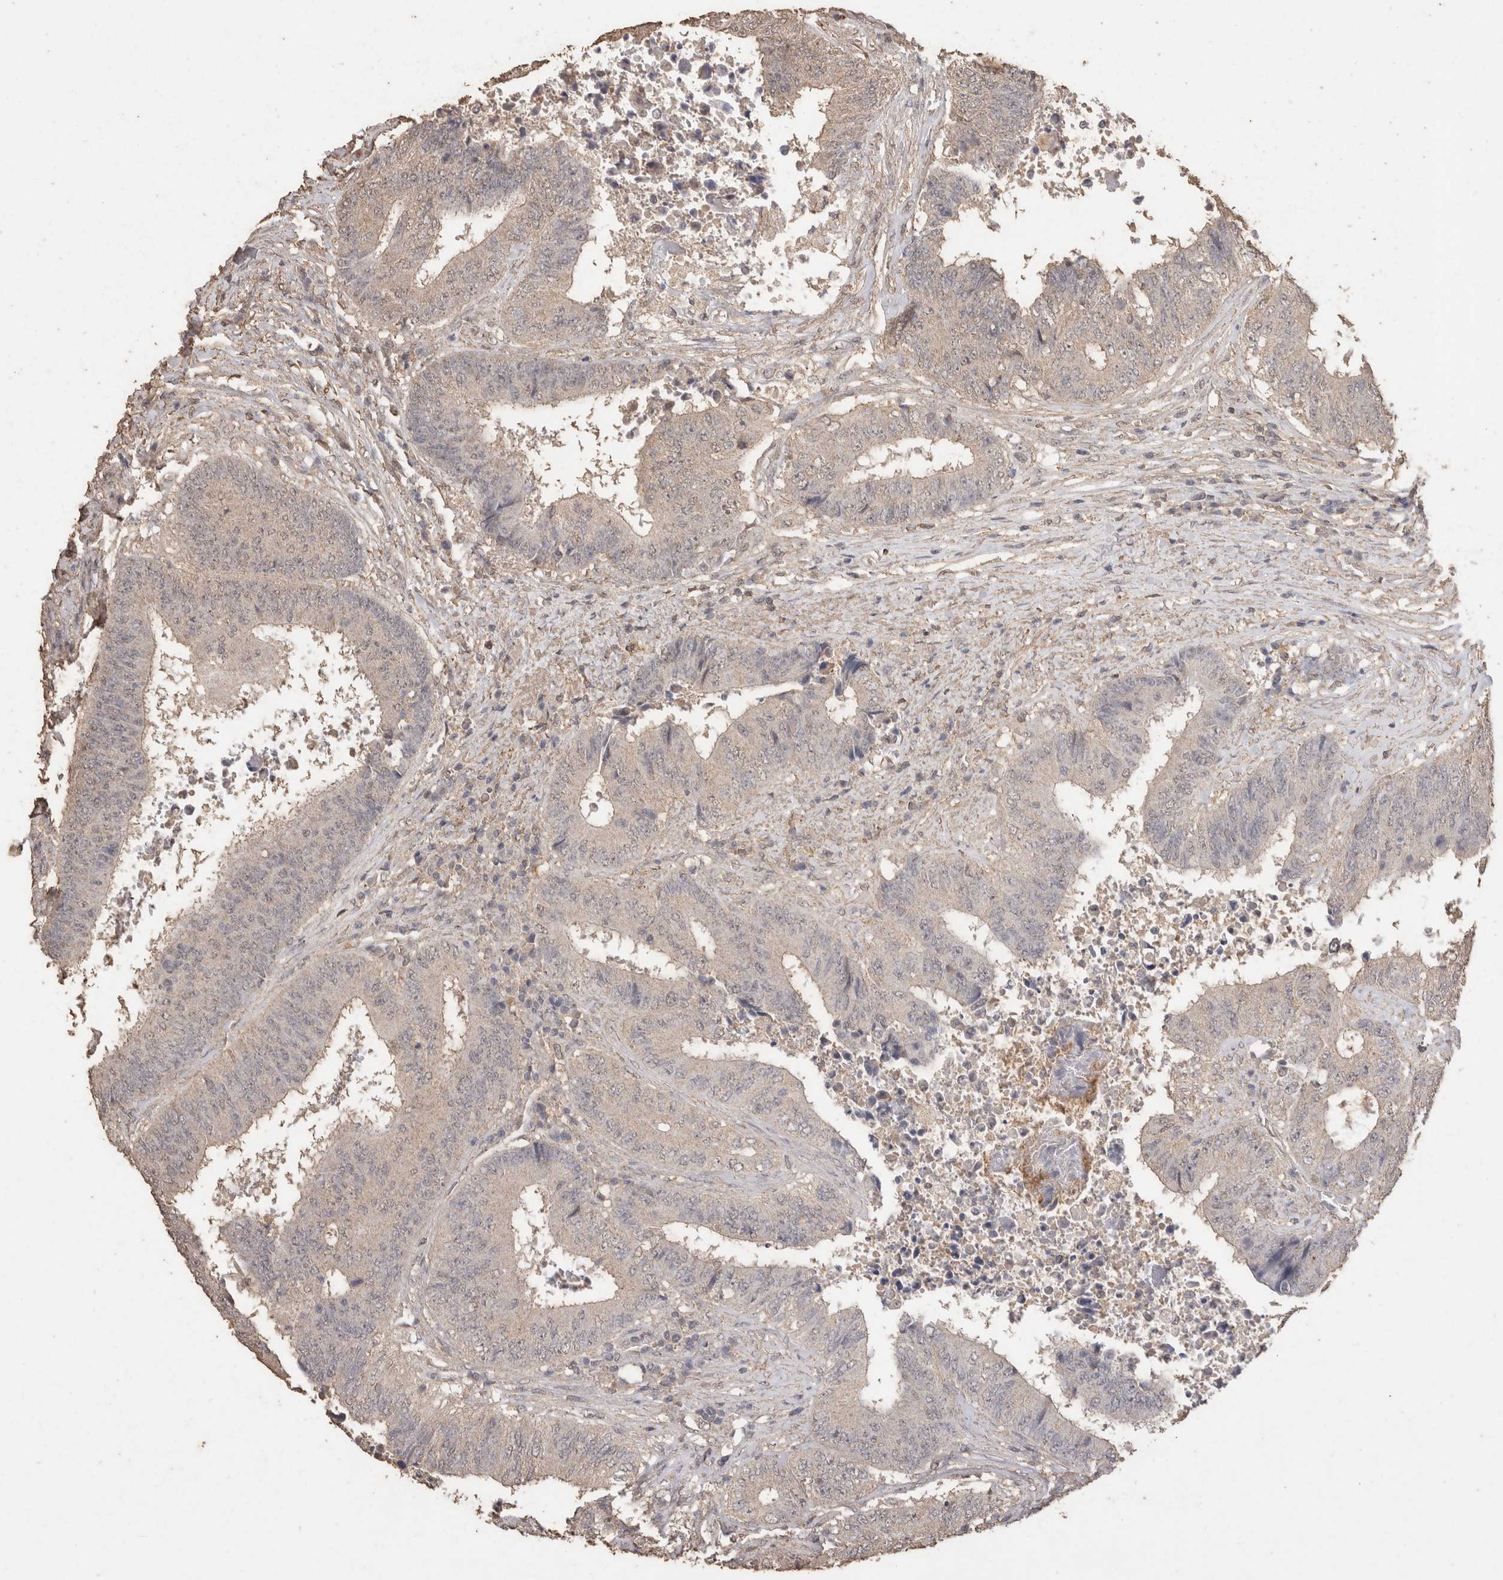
{"staining": {"intensity": "negative", "quantity": "none", "location": "none"}, "tissue": "colorectal cancer", "cell_type": "Tumor cells", "image_type": "cancer", "snomed": [{"axis": "morphology", "description": "Adenocarcinoma, NOS"}, {"axis": "topography", "description": "Rectum"}], "caption": "This is an IHC photomicrograph of human colorectal cancer. There is no positivity in tumor cells.", "gene": "CX3CL1", "patient": {"sex": "male", "age": 72}}